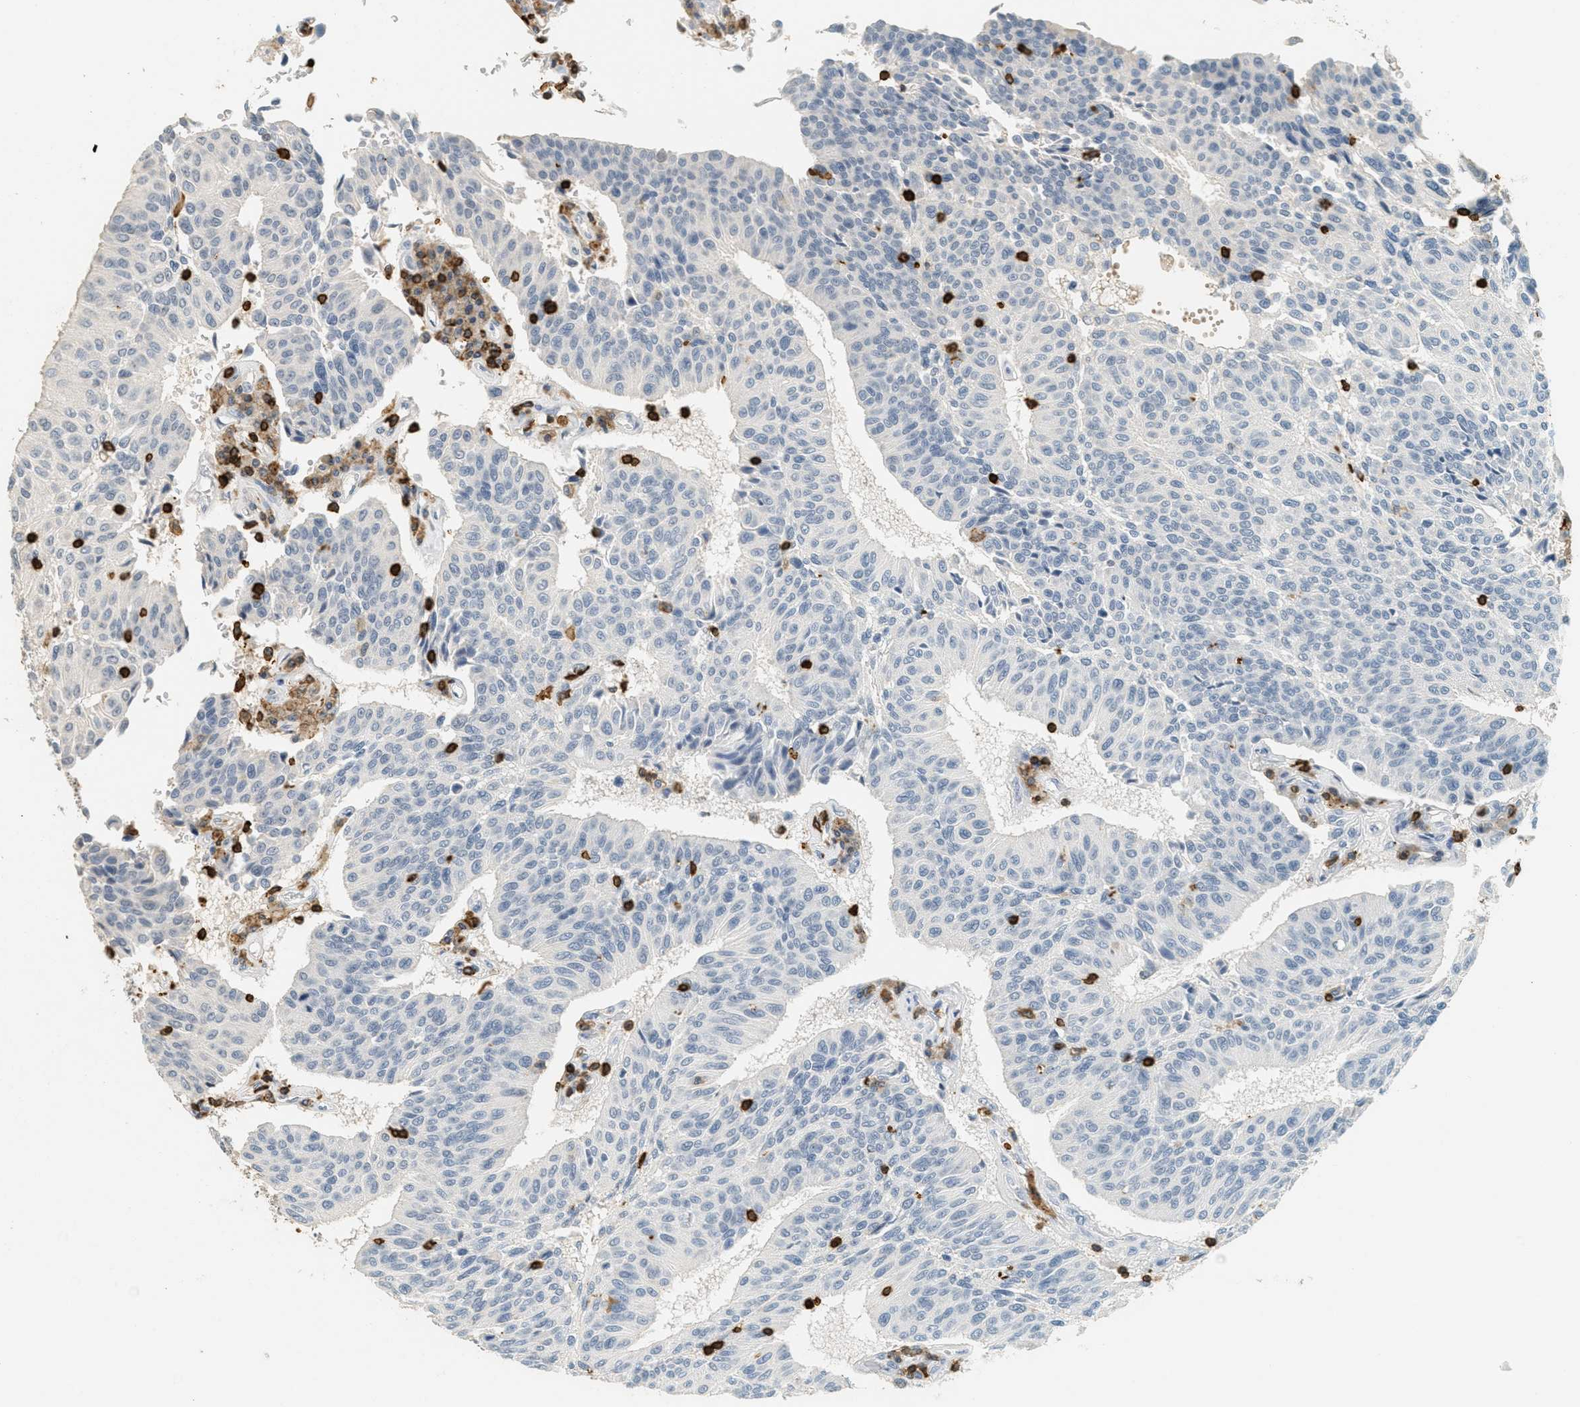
{"staining": {"intensity": "negative", "quantity": "none", "location": "none"}, "tissue": "urothelial cancer", "cell_type": "Tumor cells", "image_type": "cancer", "snomed": [{"axis": "morphology", "description": "Urothelial carcinoma, High grade"}, {"axis": "topography", "description": "Urinary bladder"}], "caption": "Urothelial cancer was stained to show a protein in brown. There is no significant positivity in tumor cells. The staining was performed using DAB to visualize the protein expression in brown, while the nuclei were stained in blue with hematoxylin (Magnification: 20x).", "gene": "LSP1", "patient": {"sex": "male", "age": 66}}